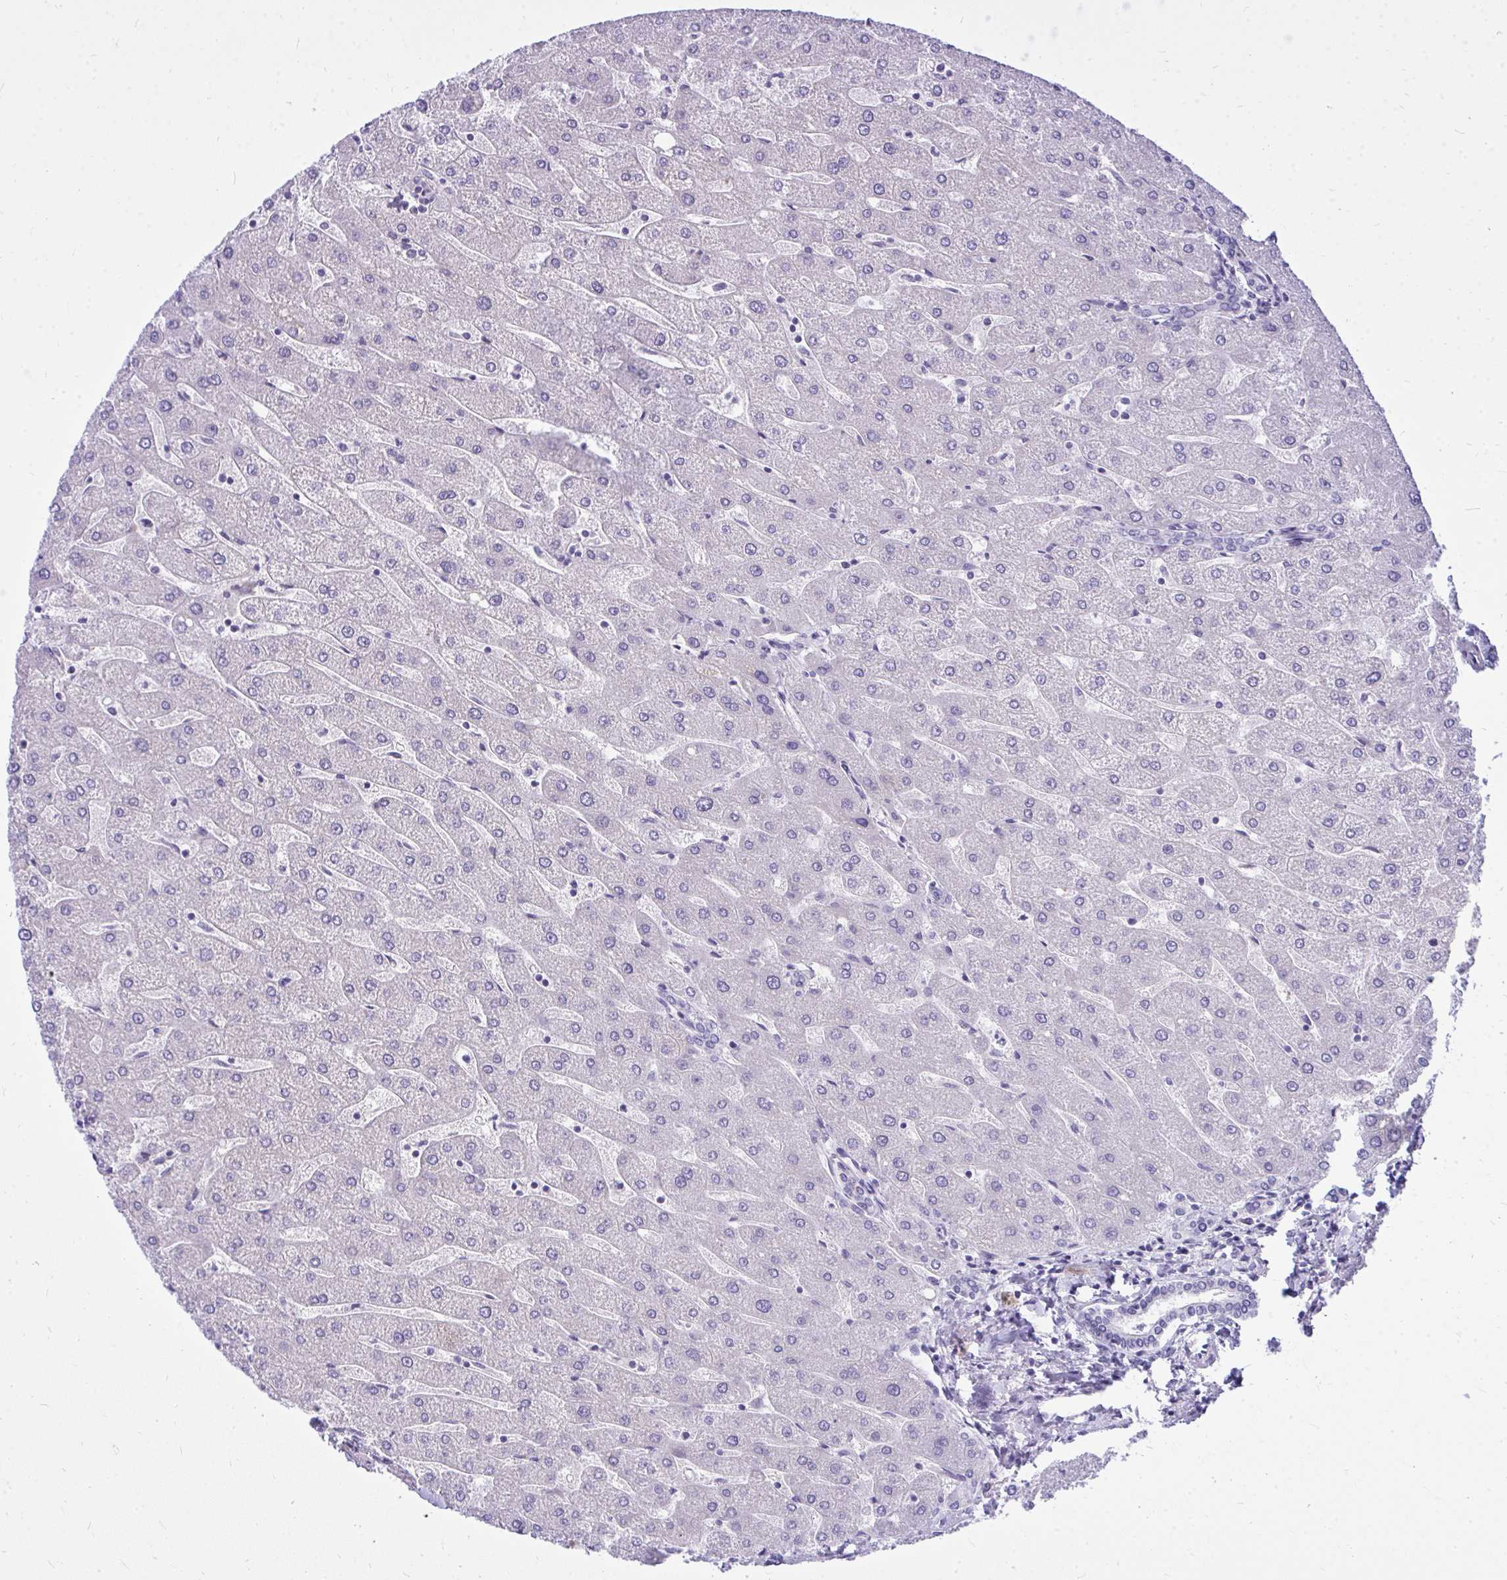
{"staining": {"intensity": "negative", "quantity": "none", "location": "none"}, "tissue": "liver", "cell_type": "Cholangiocytes", "image_type": "normal", "snomed": [{"axis": "morphology", "description": "Normal tissue, NOS"}, {"axis": "topography", "description": "Liver"}], "caption": "High power microscopy photomicrograph of an immunohistochemistry (IHC) micrograph of unremarkable liver, revealing no significant positivity in cholangiocytes. The staining was performed using DAB to visualize the protein expression in brown, while the nuclei were stained in blue with hematoxylin (Magnification: 20x).", "gene": "ZSCAN25", "patient": {"sex": "male", "age": 67}}